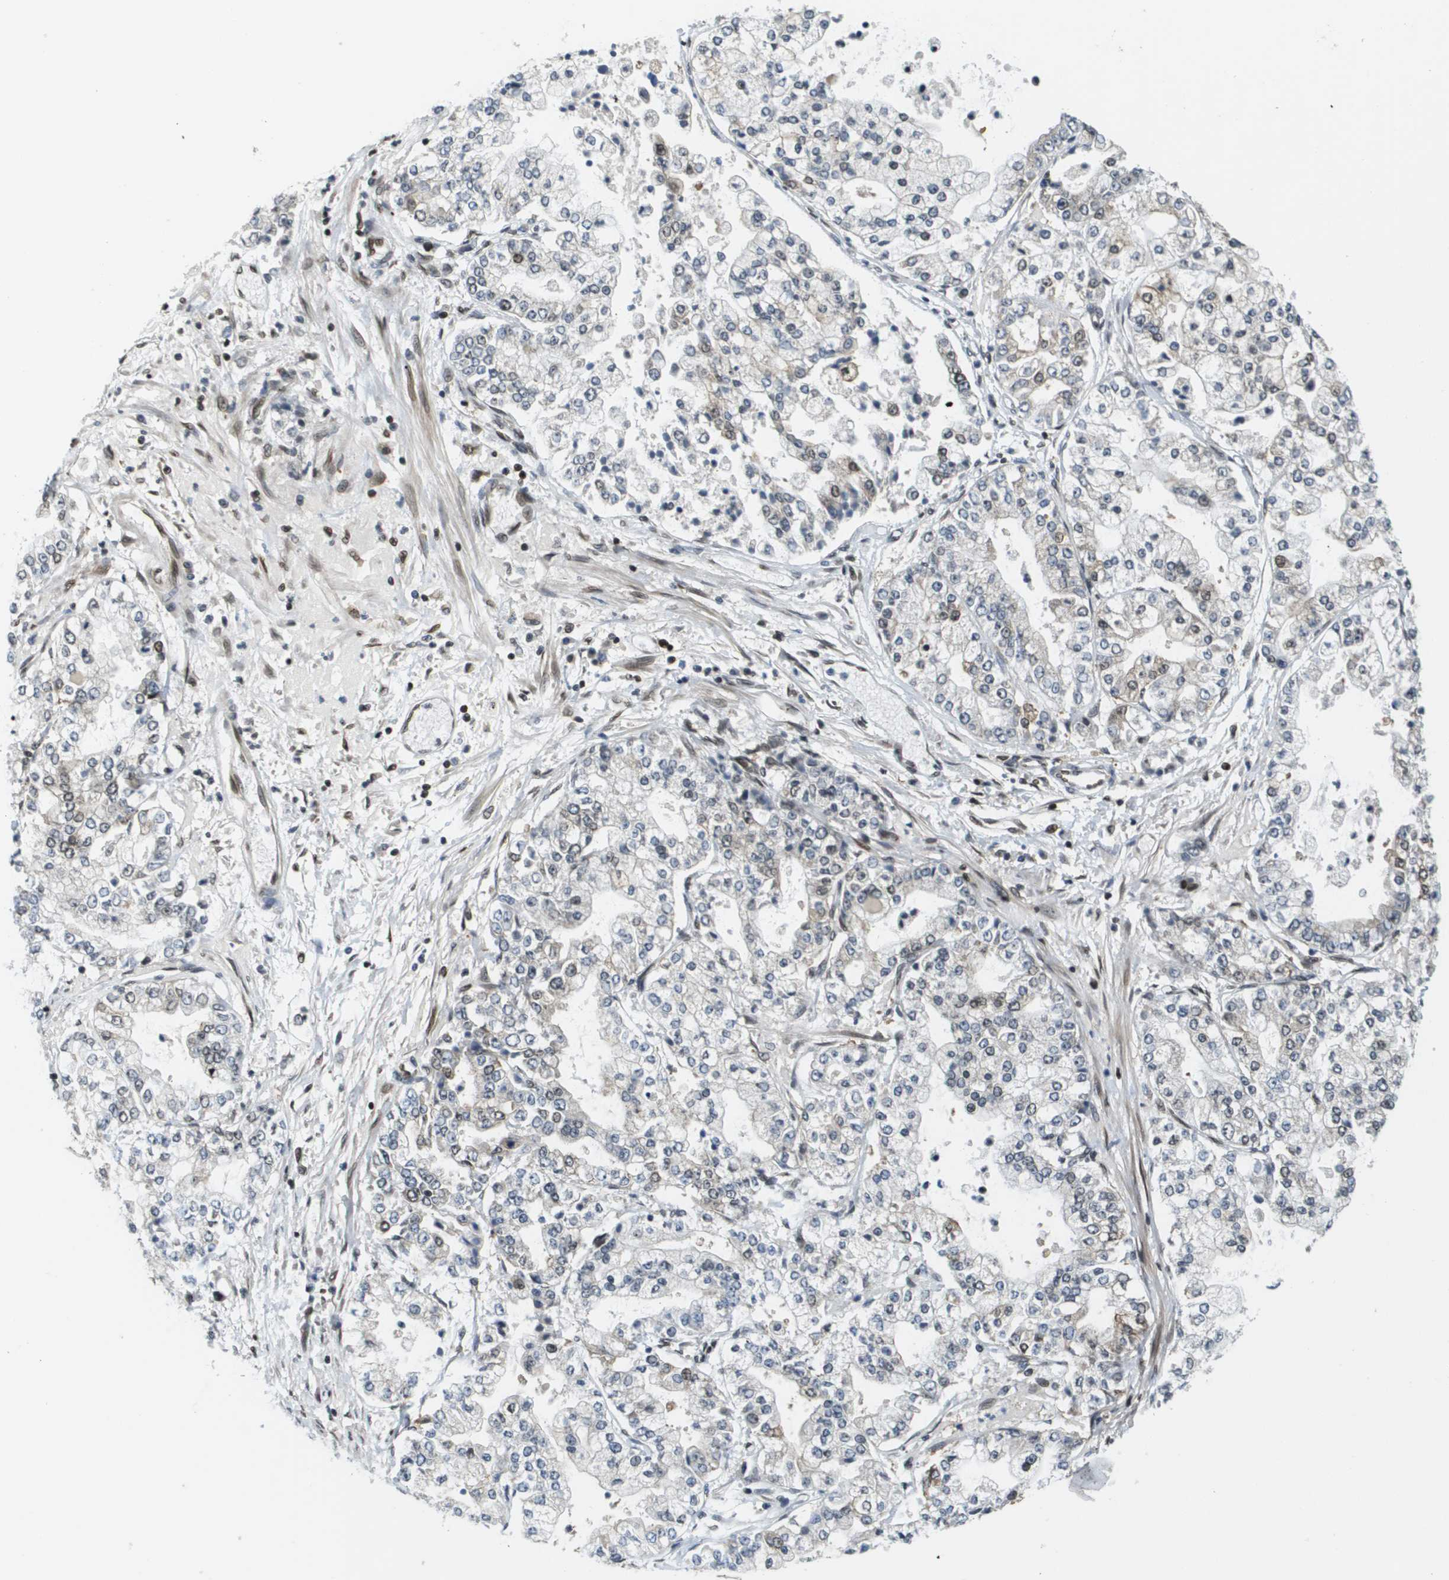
{"staining": {"intensity": "moderate", "quantity": "<25%", "location": "nuclear"}, "tissue": "stomach cancer", "cell_type": "Tumor cells", "image_type": "cancer", "snomed": [{"axis": "morphology", "description": "Adenocarcinoma, NOS"}, {"axis": "topography", "description": "Stomach"}], "caption": "Protein expression analysis of adenocarcinoma (stomach) displays moderate nuclear positivity in about <25% of tumor cells.", "gene": "RECQL4", "patient": {"sex": "male", "age": 76}}